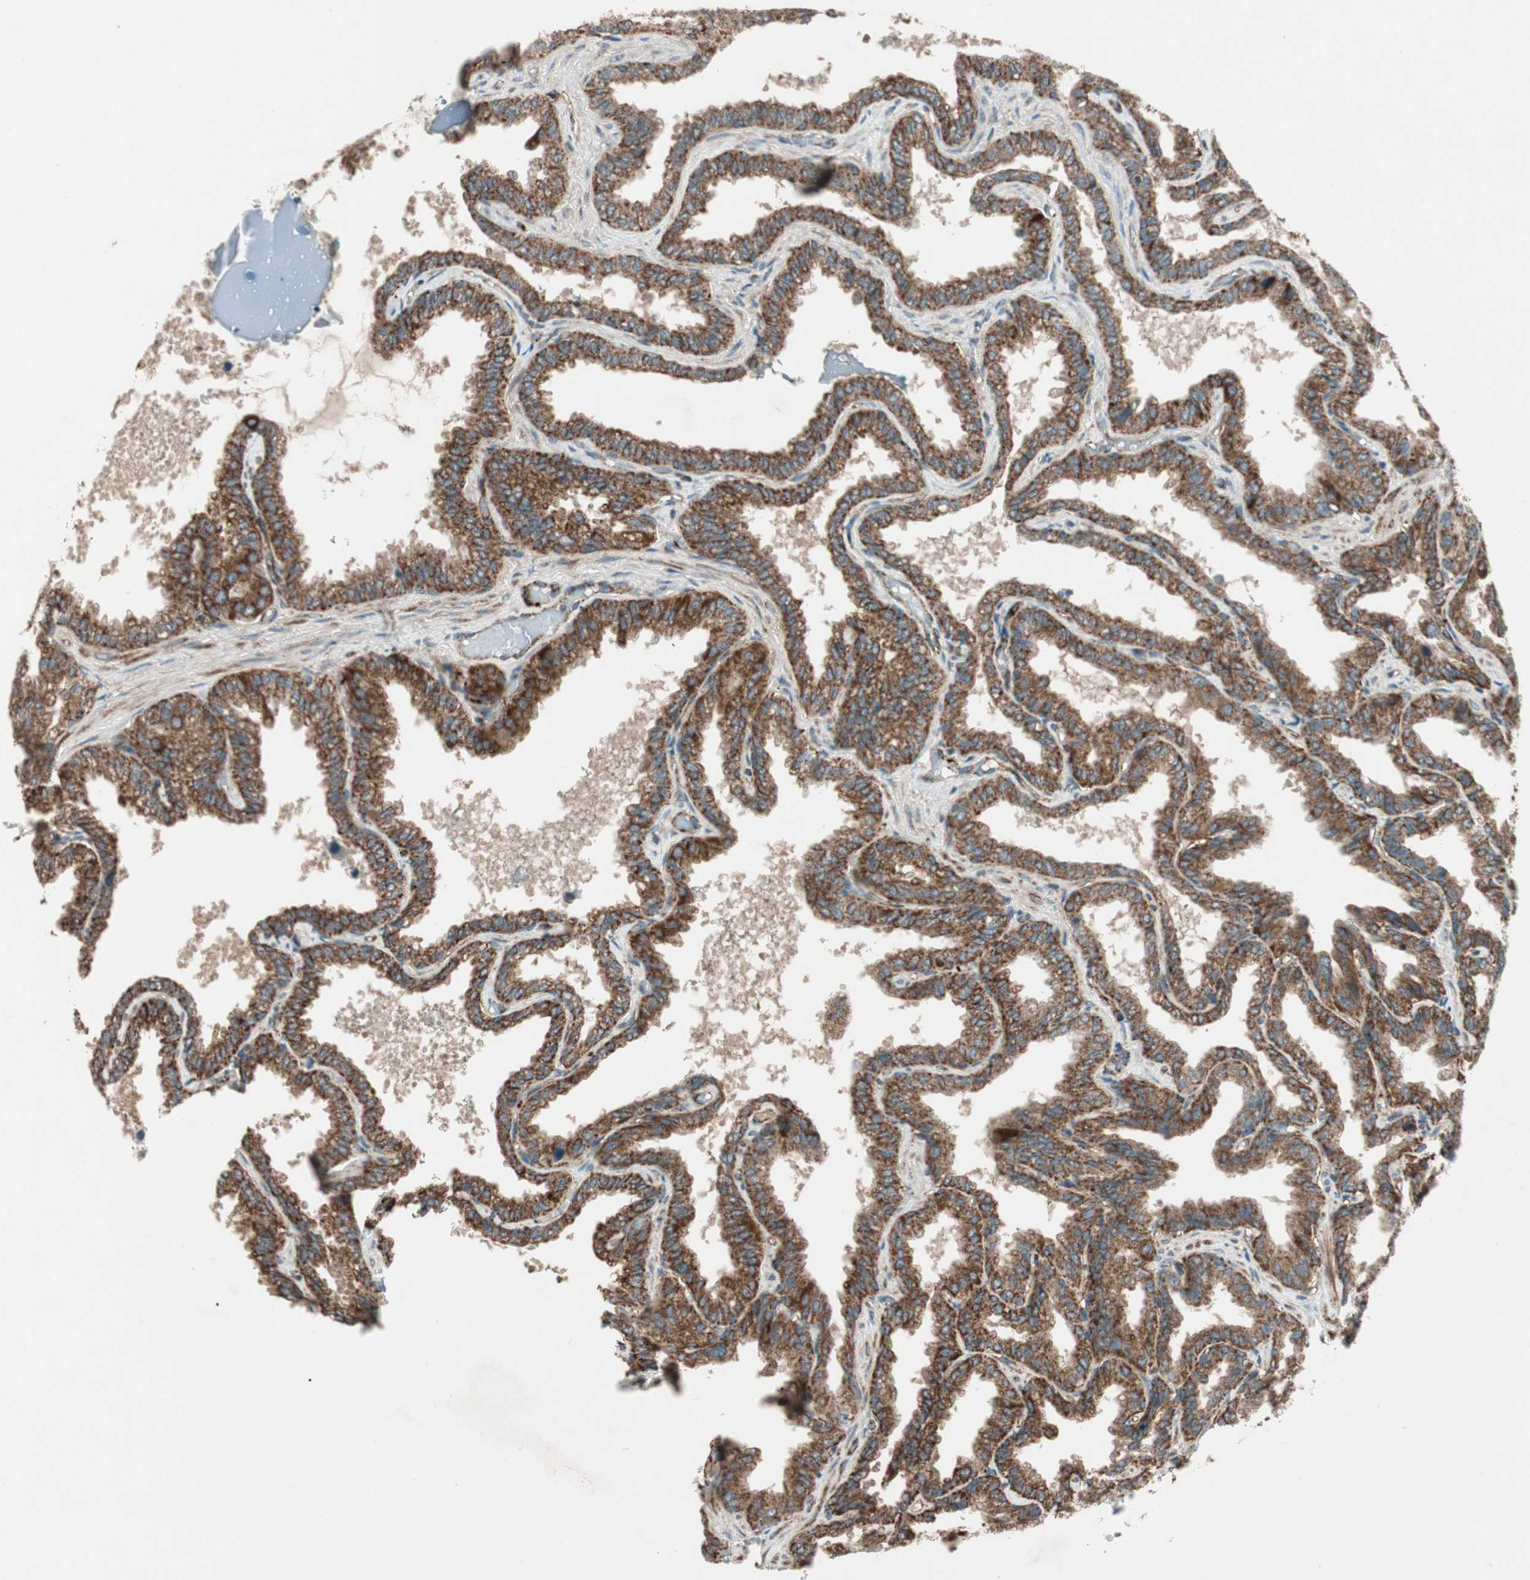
{"staining": {"intensity": "strong", "quantity": ">75%", "location": "cytoplasmic/membranous"}, "tissue": "seminal vesicle", "cell_type": "Glandular cells", "image_type": "normal", "snomed": [{"axis": "morphology", "description": "Normal tissue, NOS"}, {"axis": "topography", "description": "Seminal veicle"}], "caption": "Human seminal vesicle stained with a brown dye reveals strong cytoplasmic/membranous positive positivity in about >75% of glandular cells.", "gene": "AKAP1", "patient": {"sex": "male", "age": 46}}